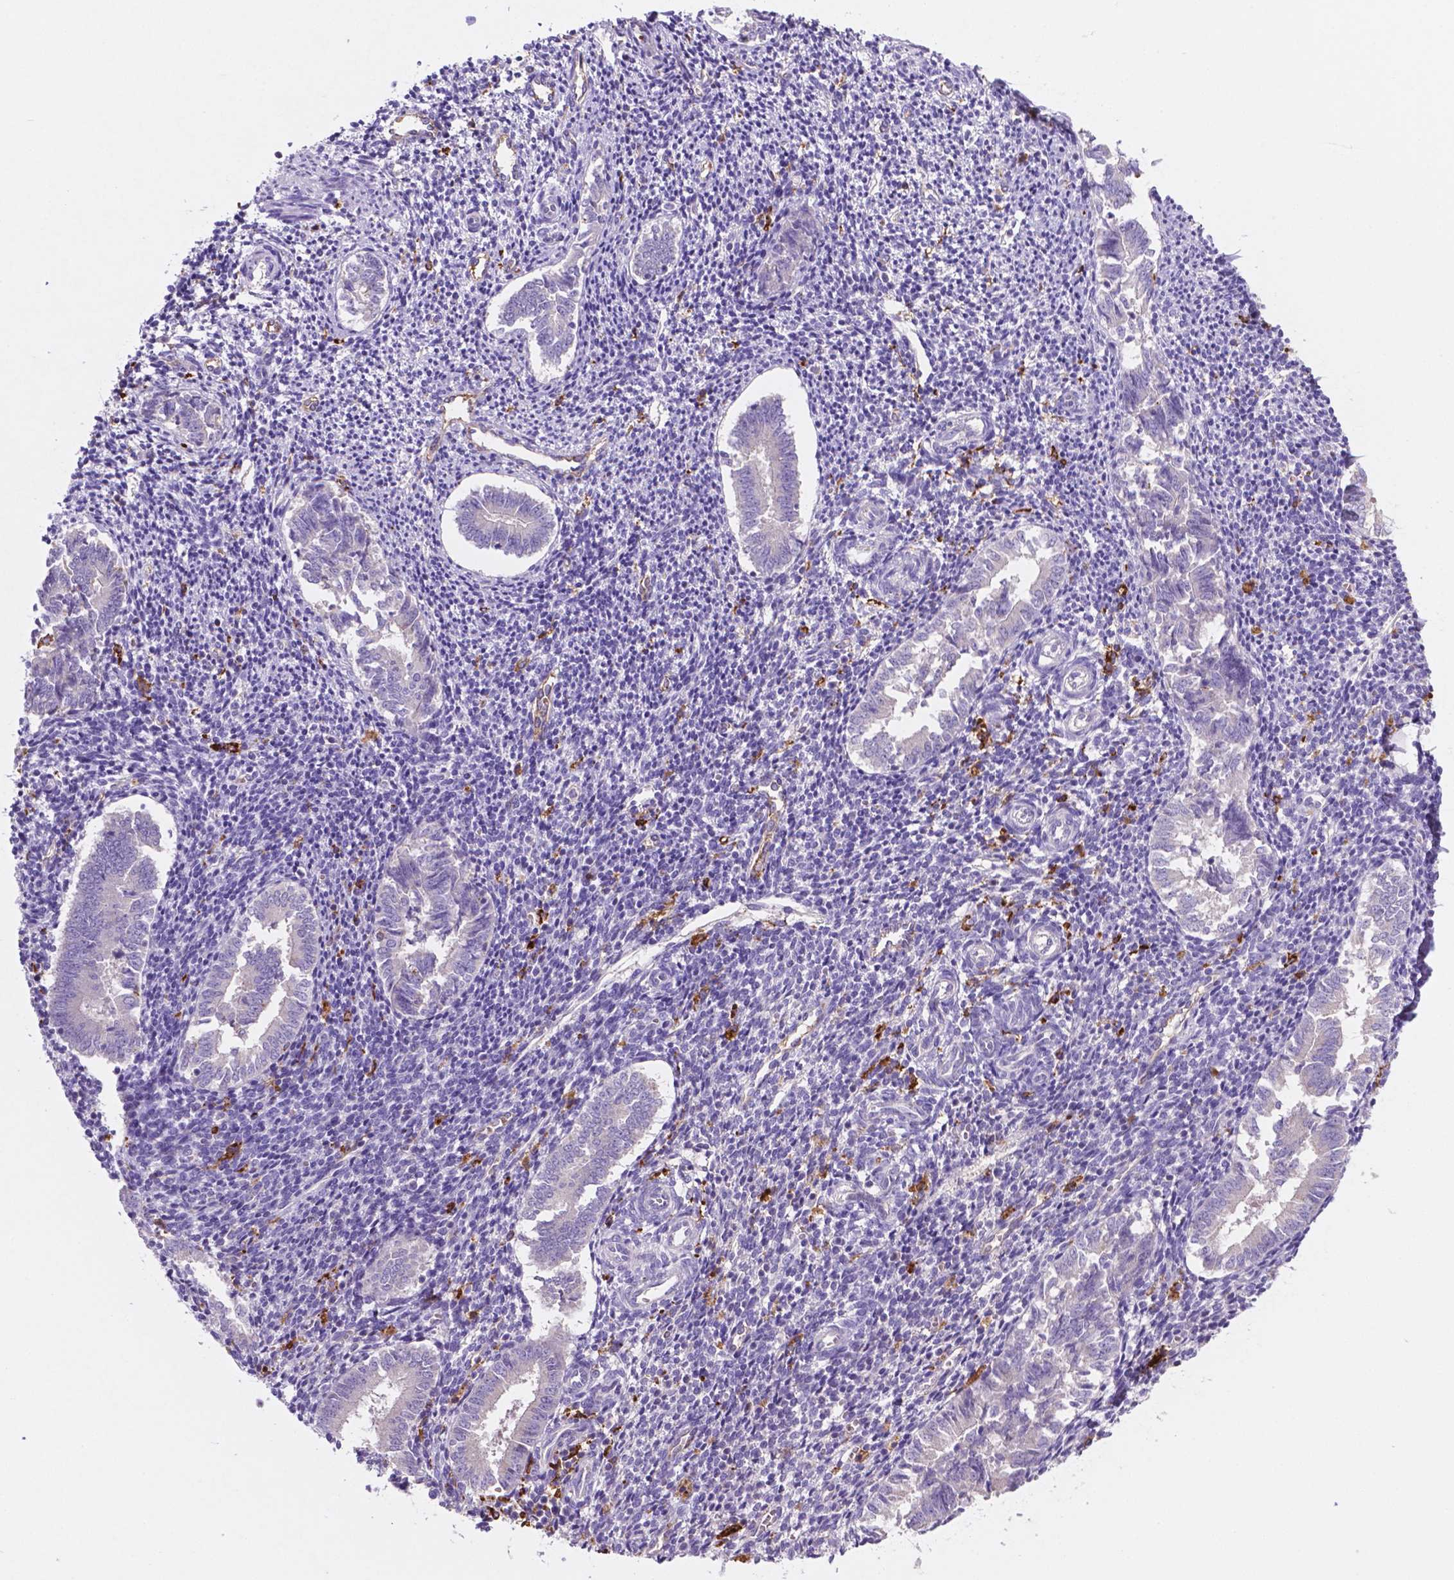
{"staining": {"intensity": "negative", "quantity": "none", "location": "none"}, "tissue": "endometrium", "cell_type": "Cells in endometrial stroma", "image_type": "normal", "snomed": [{"axis": "morphology", "description": "Normal tissue, NOS"}, {"axis": "topography", "description": "Endometrium"}], "caption": "This is an immunohistochemistry image of benign endometrium. There is no positivity in cells in endometrial stroma.", "gene": "MKRN2OS", "patient": {"sex": "female", "age": 25}}